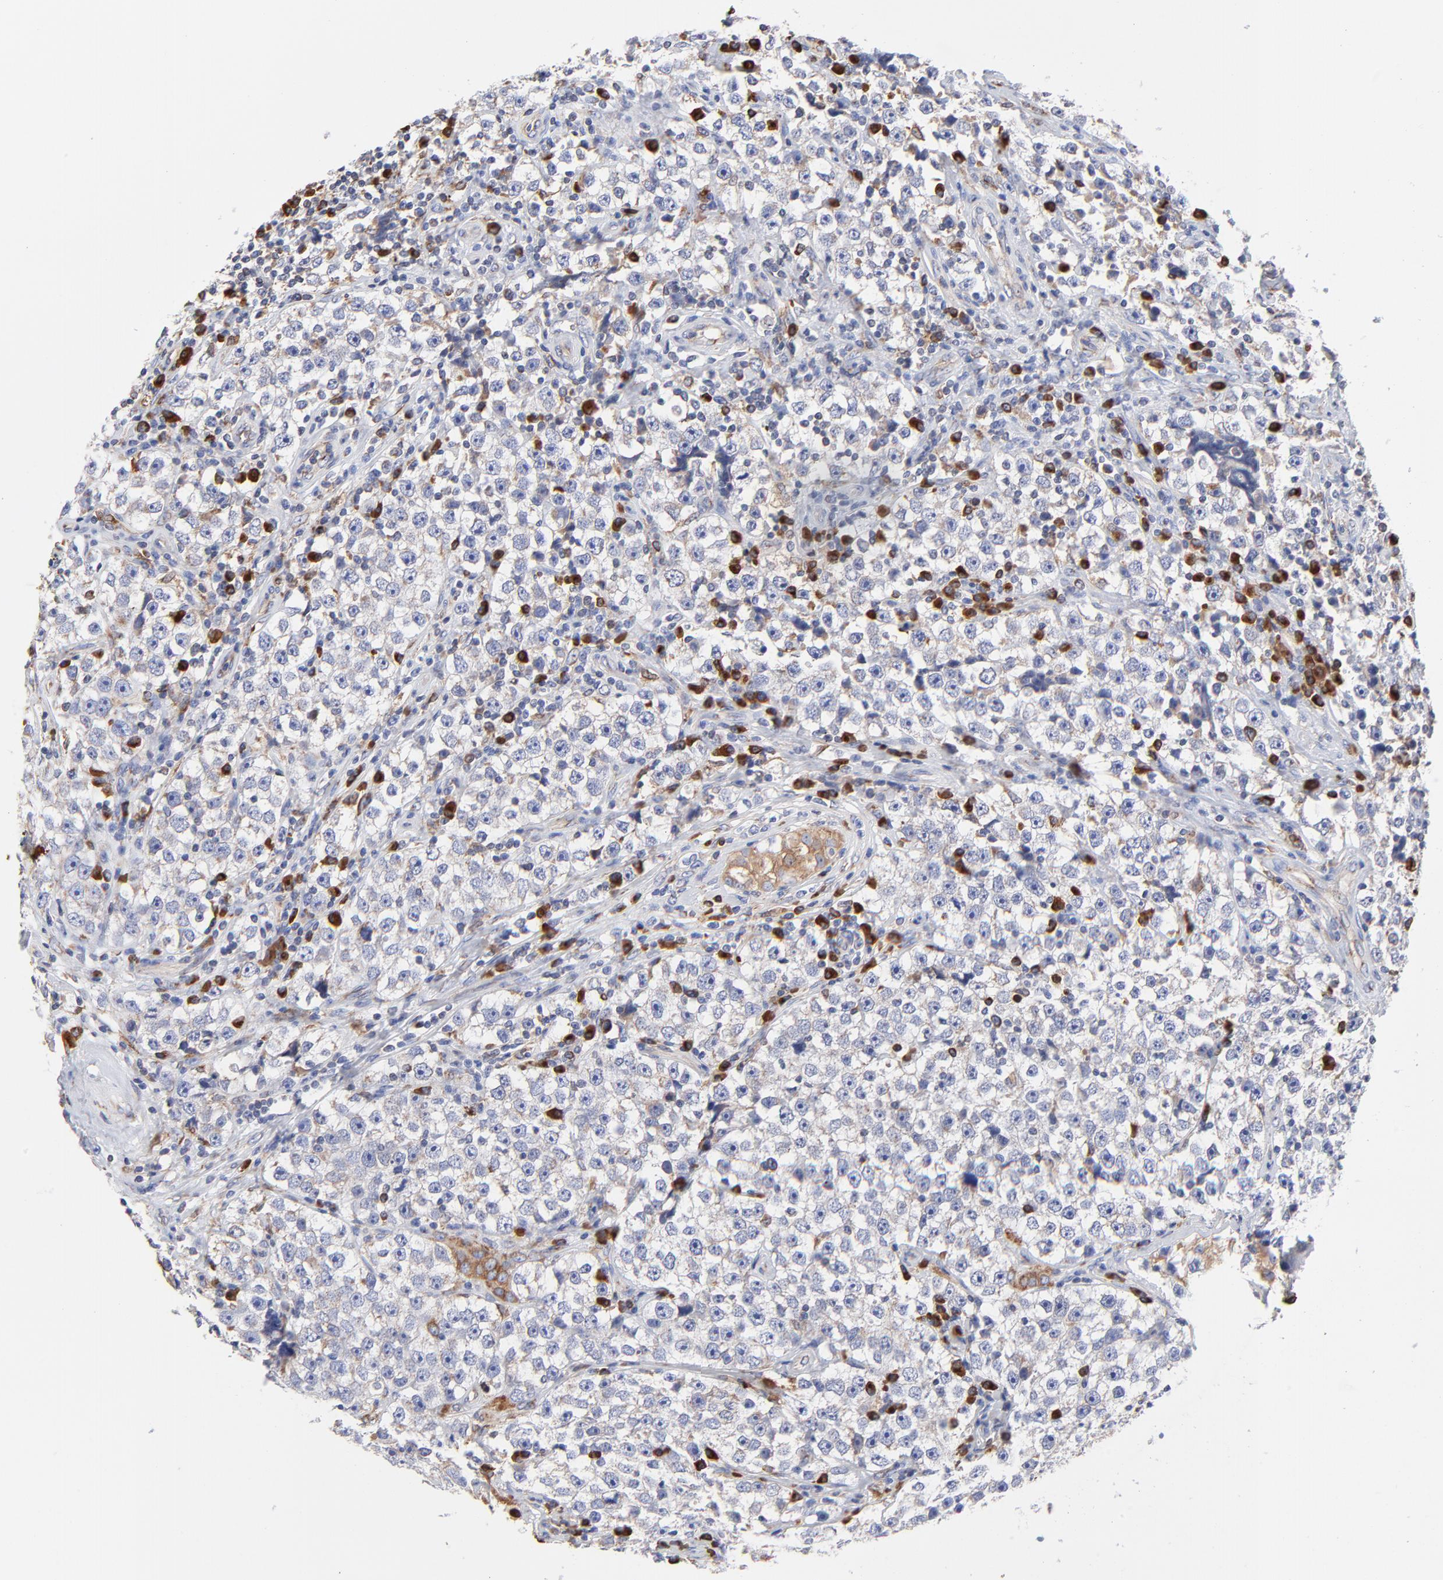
{"staining": {"intensity": "negative", "quantity": "none", "location": "none"}, "tissue": "testis cancer", "cell_type": "Tumor cells", "image_type": "cancer", "snomed": [{"axis": "morphology", "description": "Seminoma, NOS"}, {"axis": "topography", "description": "Testis"}], "caption": "The image demonstrates no significant staining in tumor cells of testis cancer (seminoma).", "gene": "LMAN1", "patient": {"sex": "male", "age": 32}}